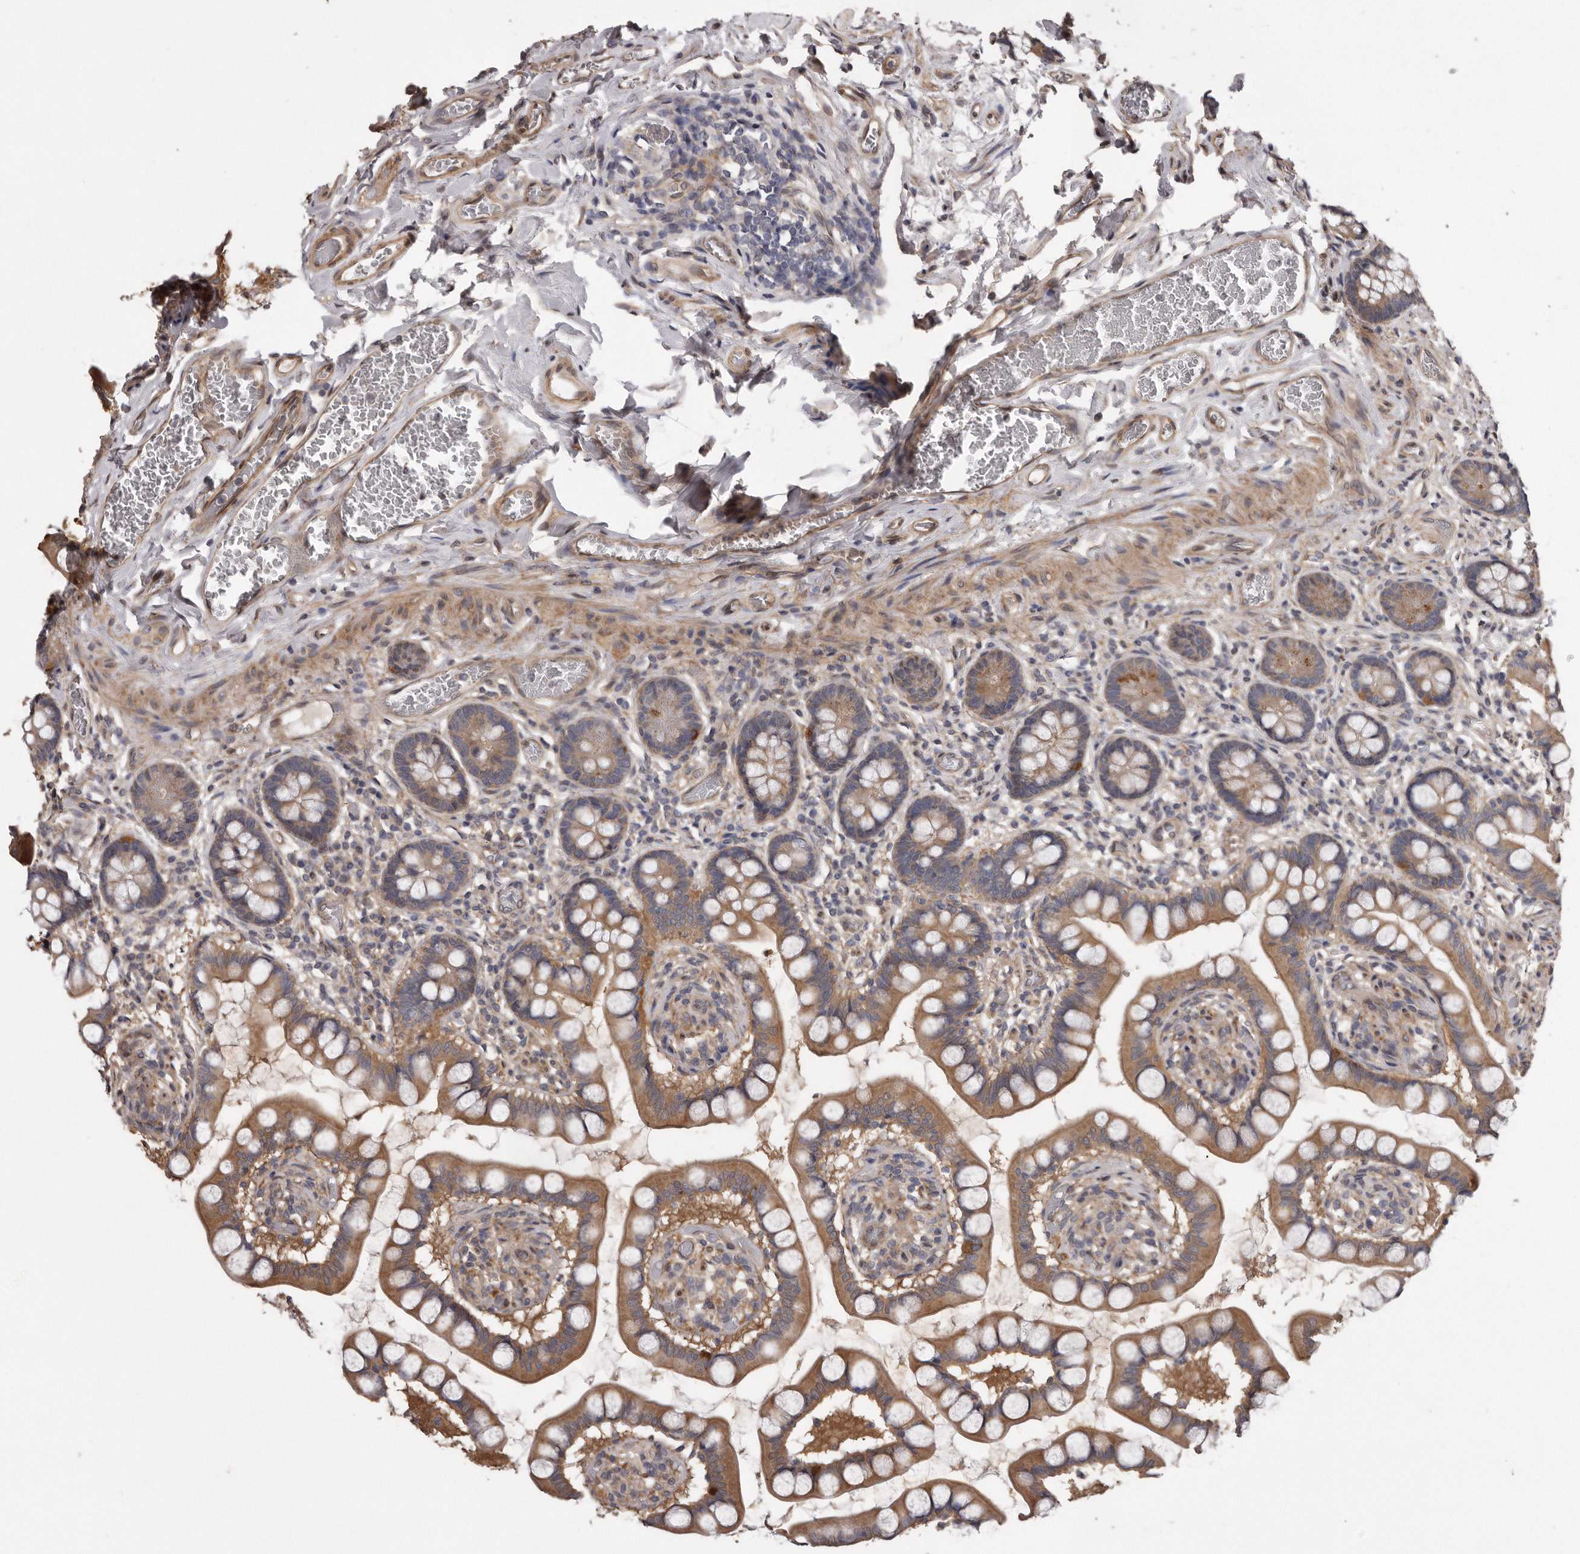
{"staining": {"intensity": "moderate", "quantity": ">75%", "location": "cytoplasmic/membranous"}, "tissue": "small intestine", "cell_type": "Glandular cells", "image_type": "normal", "snomed": [{"axis": "morphology", "description": "Normal tissue, NOS"}, {"axis": "topography", "description": "Small intestine"}], "caption": "This micrograph displays immunohistochemistry (IHC) staining of normal small intestine, with medium moderate cytoplasmic/membranous positivity in approximately >75% of glandular cells.", "gene": "ARMCX1", "patient": {"sex": "male", "age": 52}}